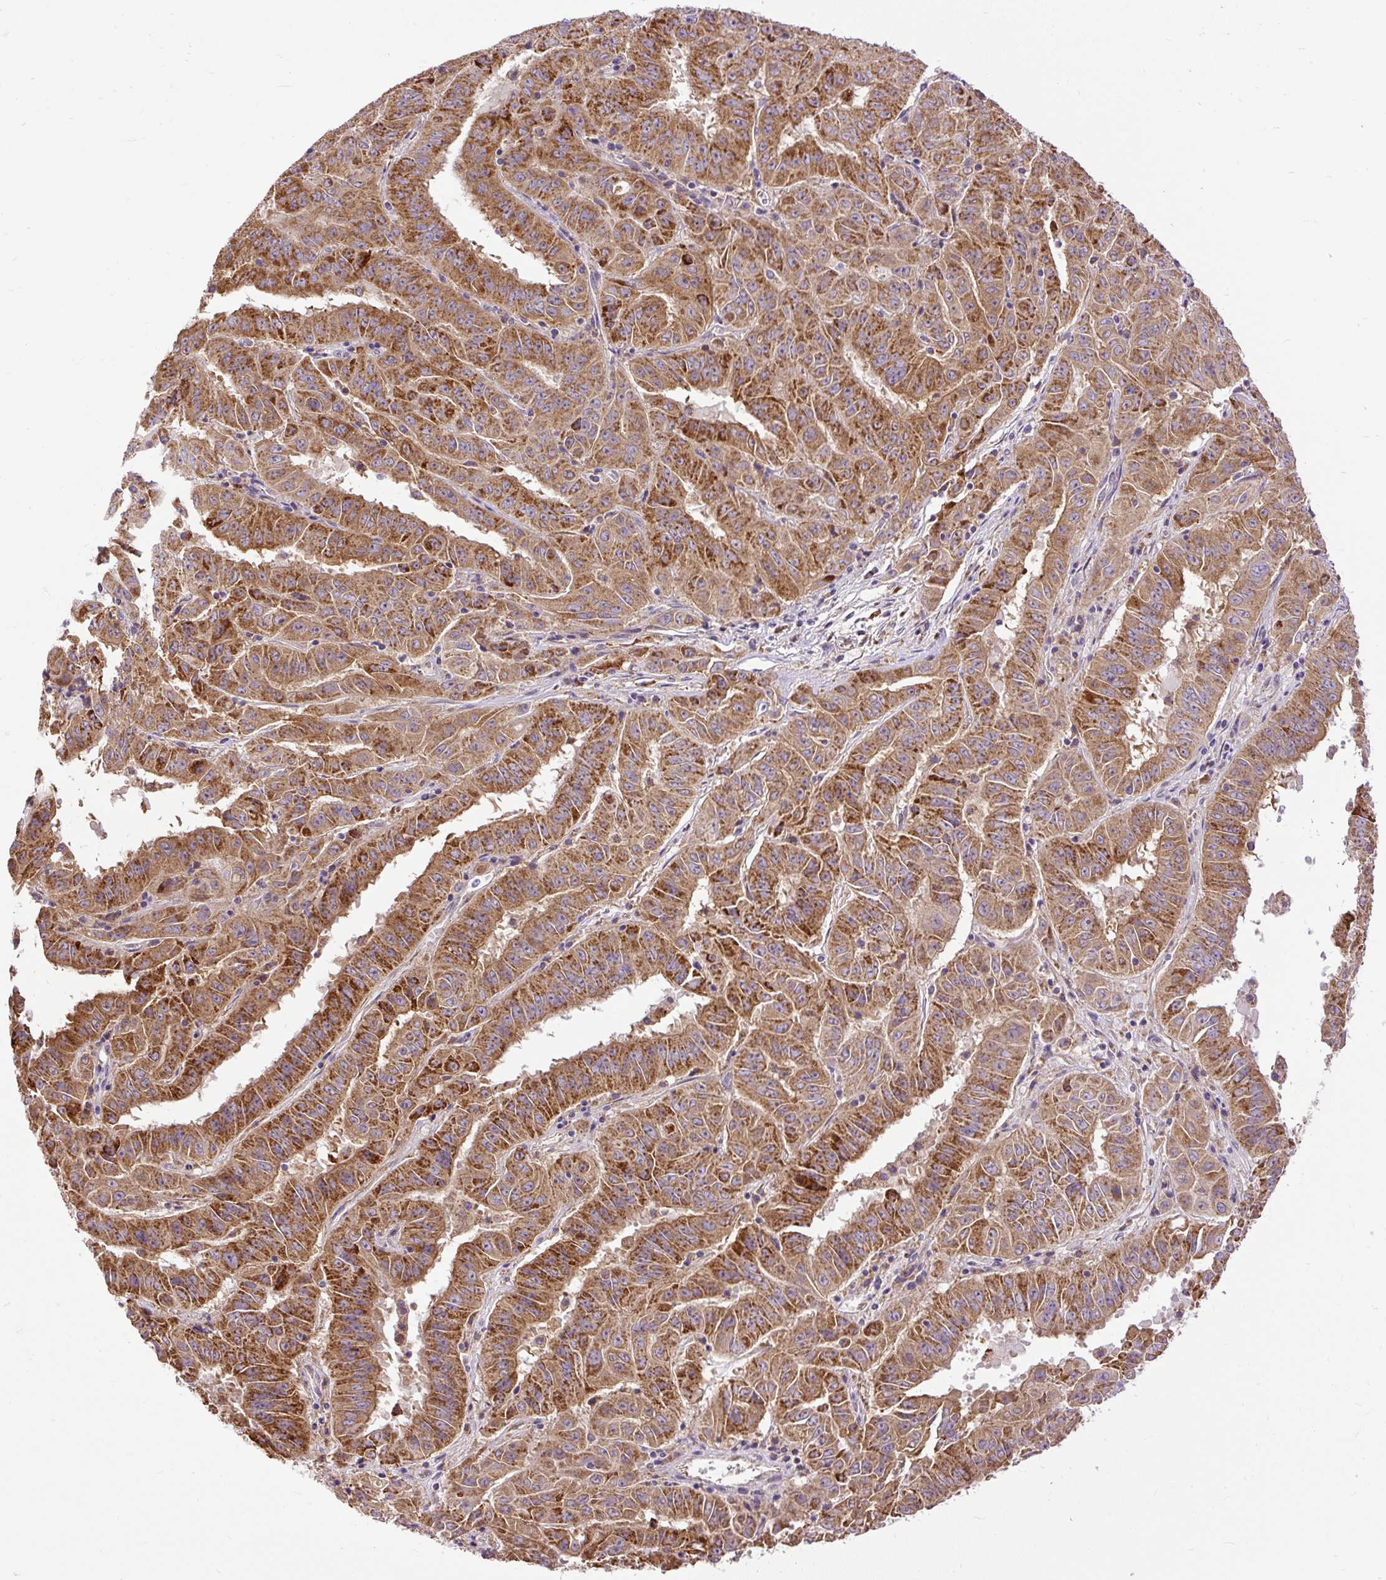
{"staining": {"intensity": "moderate", "quantity": ">75%", "location": "cytoplasmic/membranous"}, "tissue": "pancreatic cancer", "cell_type": "Tumor cells", "image_type": "cancer", "snomed": [{"axis": "morphology", "description": "Adenocarcinoma, NOS"}, {"axis": "topography", "description": "Pancreas"}], "caption": "DAB (3,3'-diaminobenzidine) immunohistochemical staining of adenocarcinoma (pancreatic) shows moderate cytoplasmic/membranous protein expression in approximately >75% of tumor cells.", "gene": "TM2D3", "patient": {"sex": "male", "age": 63}}